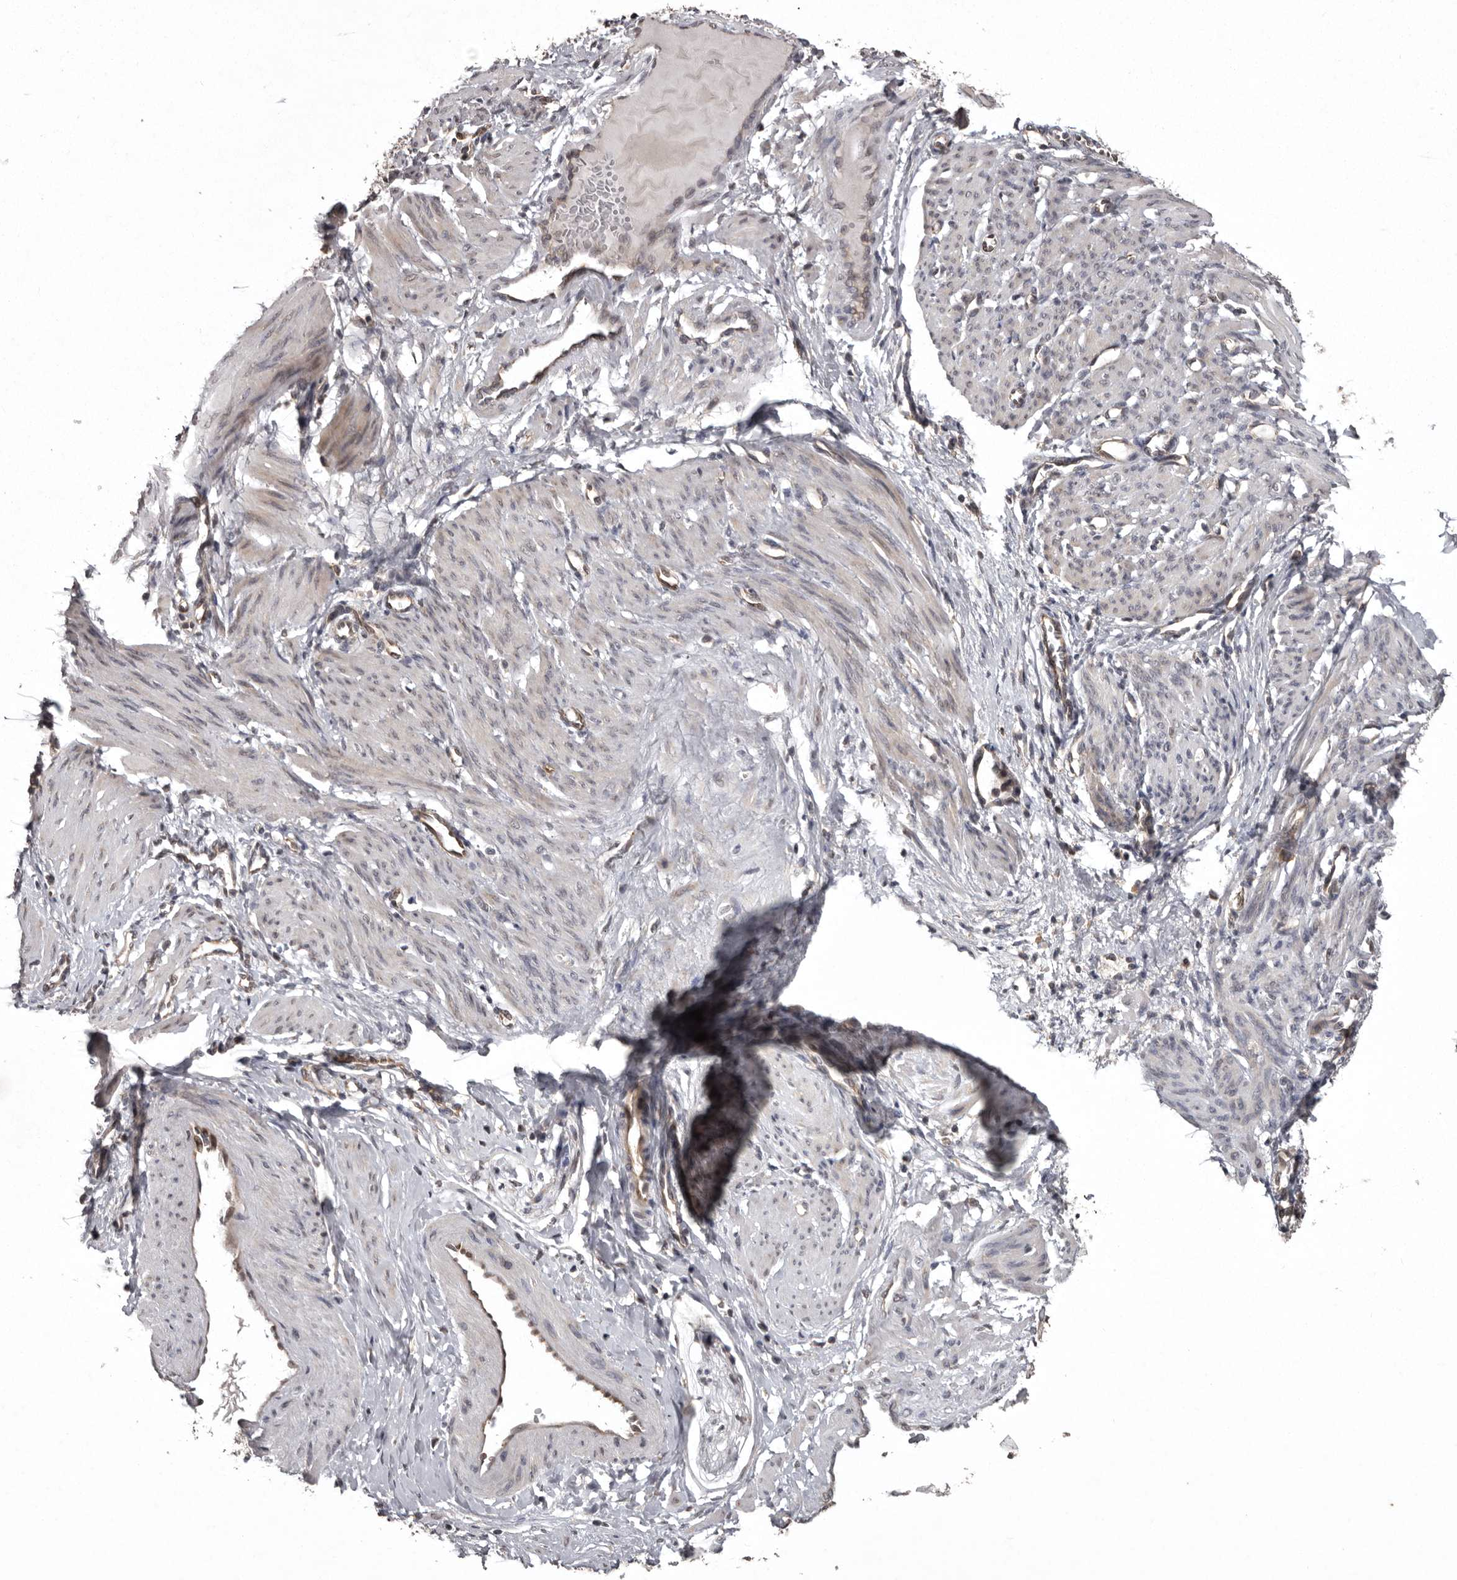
{"staining": {"intensity": "negative", "quantity": "none", "location": "none"}, "tissue": "smooth muscle", "cell_type": "Smooth muscle cells", "image_type": "normal", "snomed": [{"axis": "morphology", "description": "Normal tissue, NOS"}, {"axis": "topography", "description": "Endometrium"}], "caption": "A photomicrograph of human smooth muscle is negative for staining in smooth muscle cells. Nuclei are stained in blue.", "gene": "DARS1", "patient": {"sex": "female", "age": 33}}